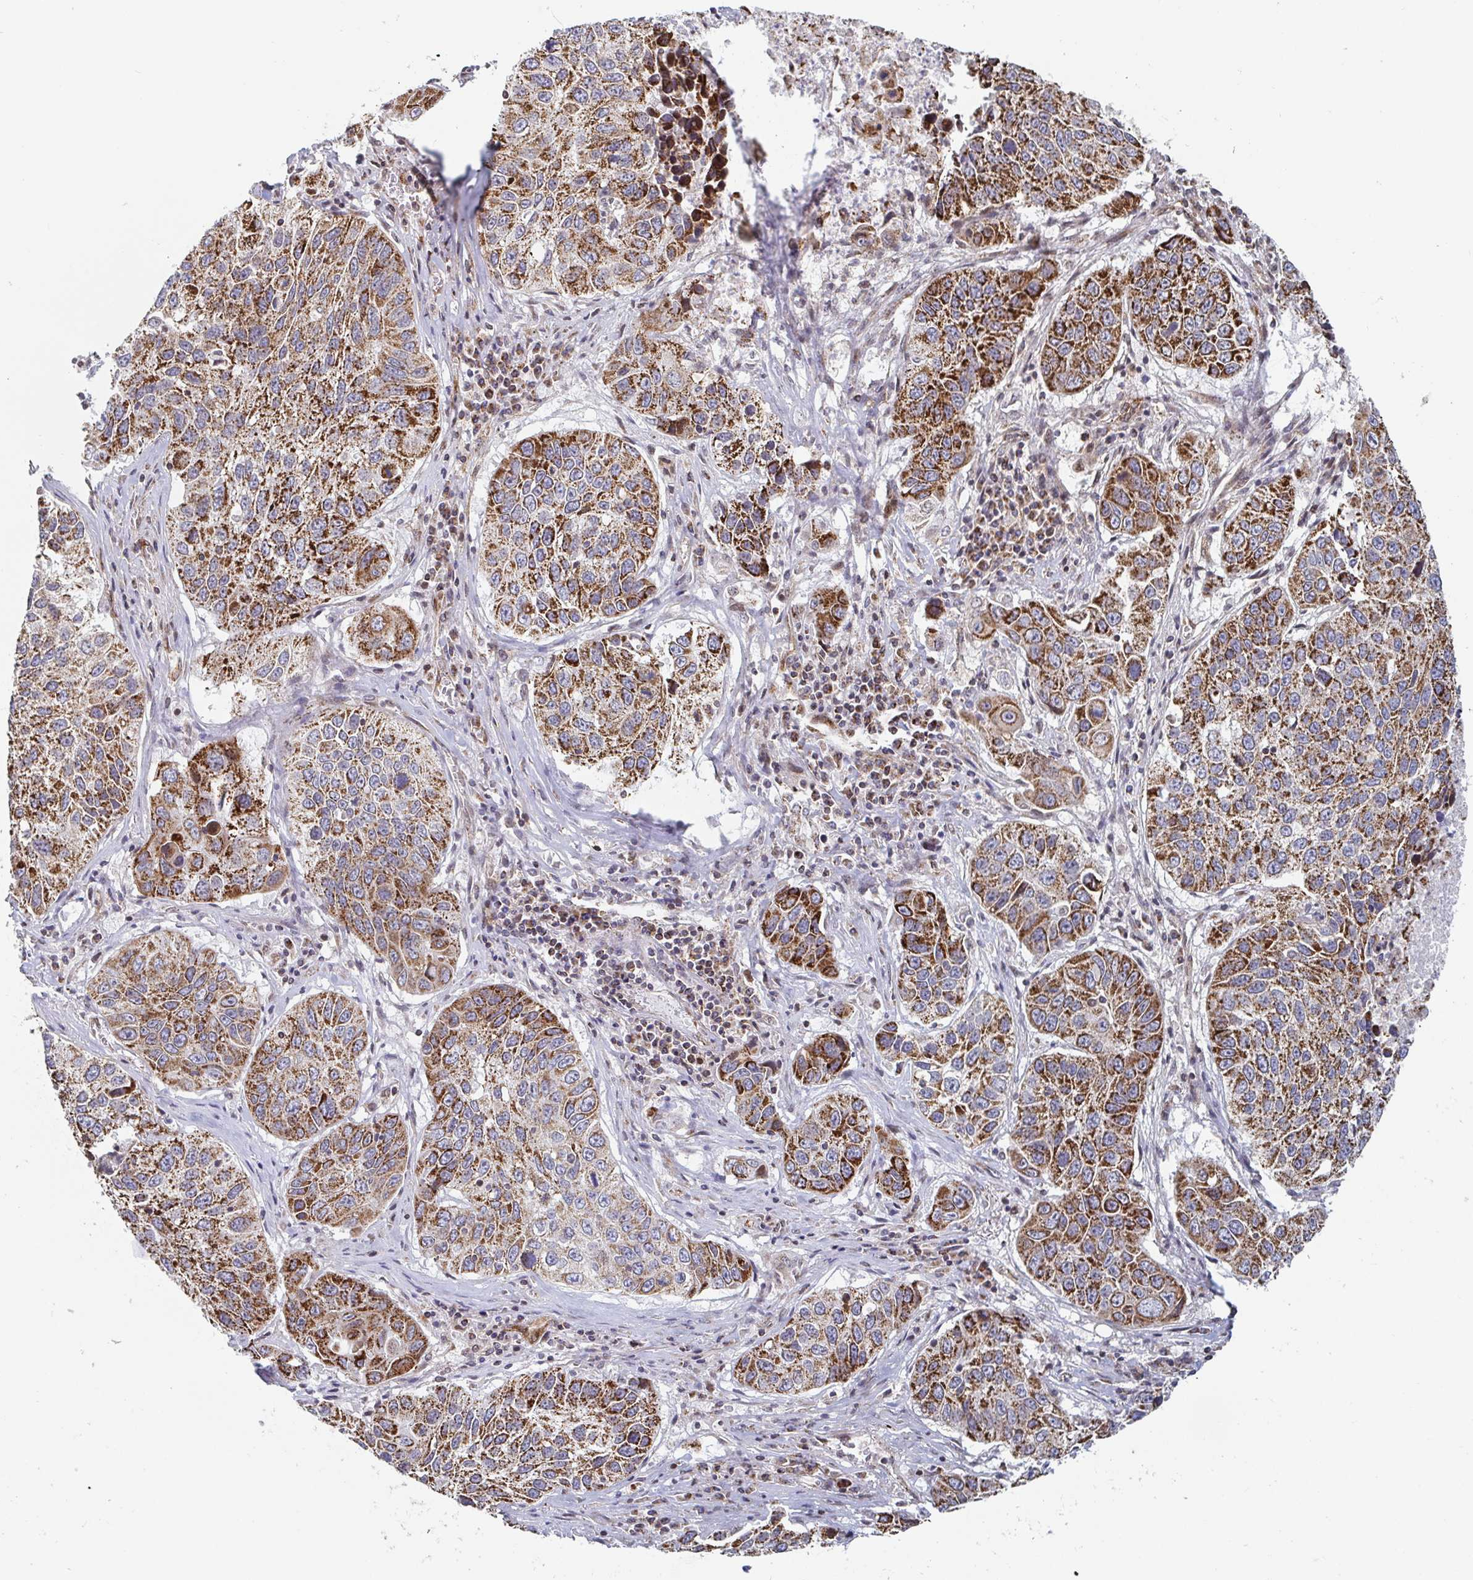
{"staining": {"intensity": "strong", "quantity": ">75%", "location": "cytoplasmic/membranous"}, "tissue": "lung cancer", "cell_type": "Tumor cells", "image_type": "cancer", "snomed": [{"axis": "morphology", "description": "Squamous cell carcinoma, NOS"}, {"axis": "topography", "description": "Lung"}], "caption": "Immunohistochemistry staining of squamous cell carcinoma (lung), which reveals high levels of strong cytoplasmic/membranous staining in about >75% of tumor cells indicating strong cytoplasmic/membranous protein staining. The staining was performed using DAB (brown) for protein detection and nuclei were counterstained in hematoxylin (blue).", "gene": "STARD8", "patient": {"sex": "female", "age": 61}}